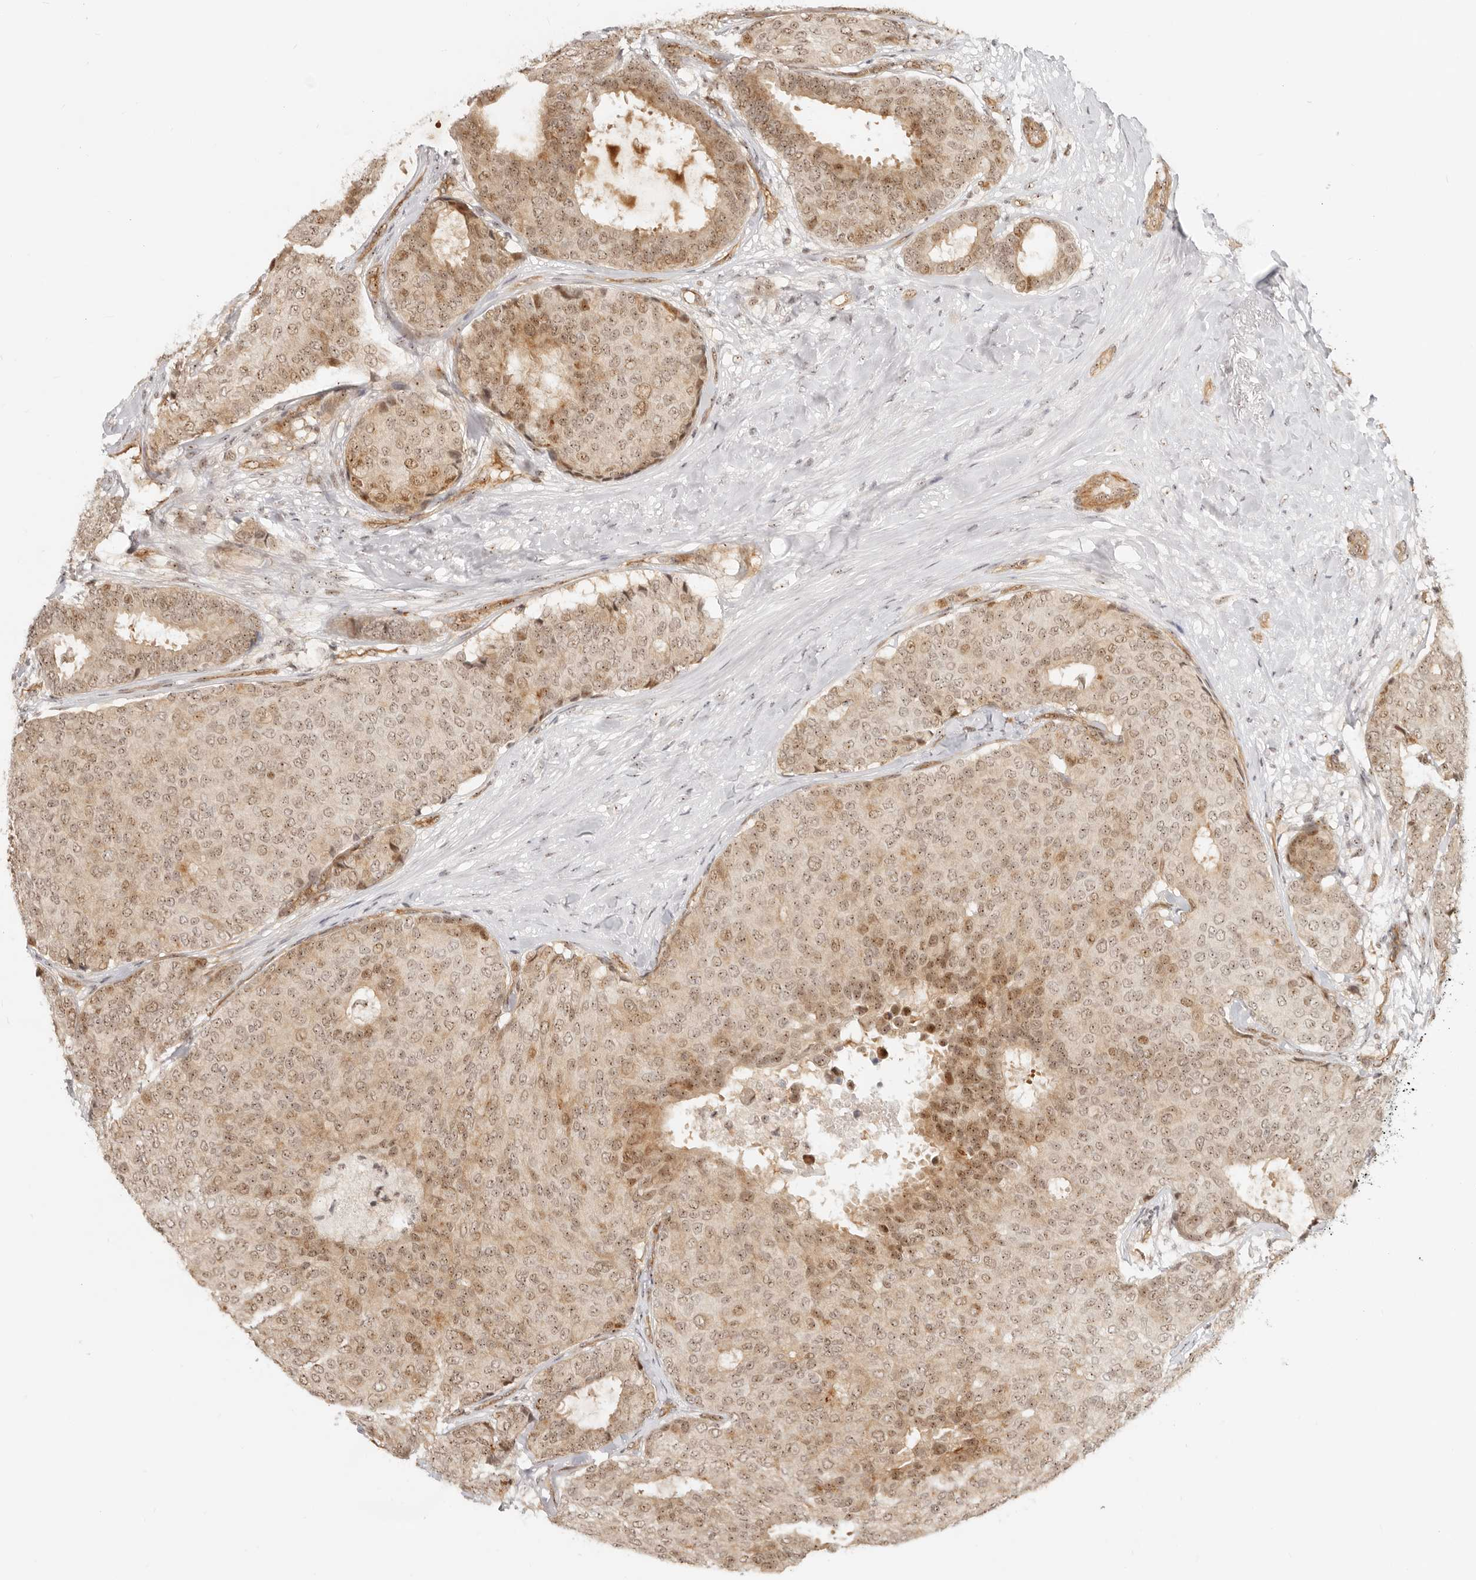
{"staining": {"intensity": "moderate", "quantity": ">75%", "location": "cytoplasmic/membranous,nuclear"}, "tissue": "breast cancer", "cell_type": "Tumor cells", "image_type": "cancer", "snomed": [{"axis": "morphology", "description": "Duct carcinoma"}, {"axis": "topography", "description": "Breast"}], "caption": "Immunohistochemistry histopathology image of neoplastic tissue: intraductal carcinoma (breast) stained using immunohistochemistry (IHC) exhibits medium levels of moderate protein expression localized specifically in the cytoplasmic/membranous and nuclear of tumor cells, appearing as a cytoplasmic/membranous and nuclear brown color.", "gene": "BAP1", "patient": {"sex": "female", "age": 75}}